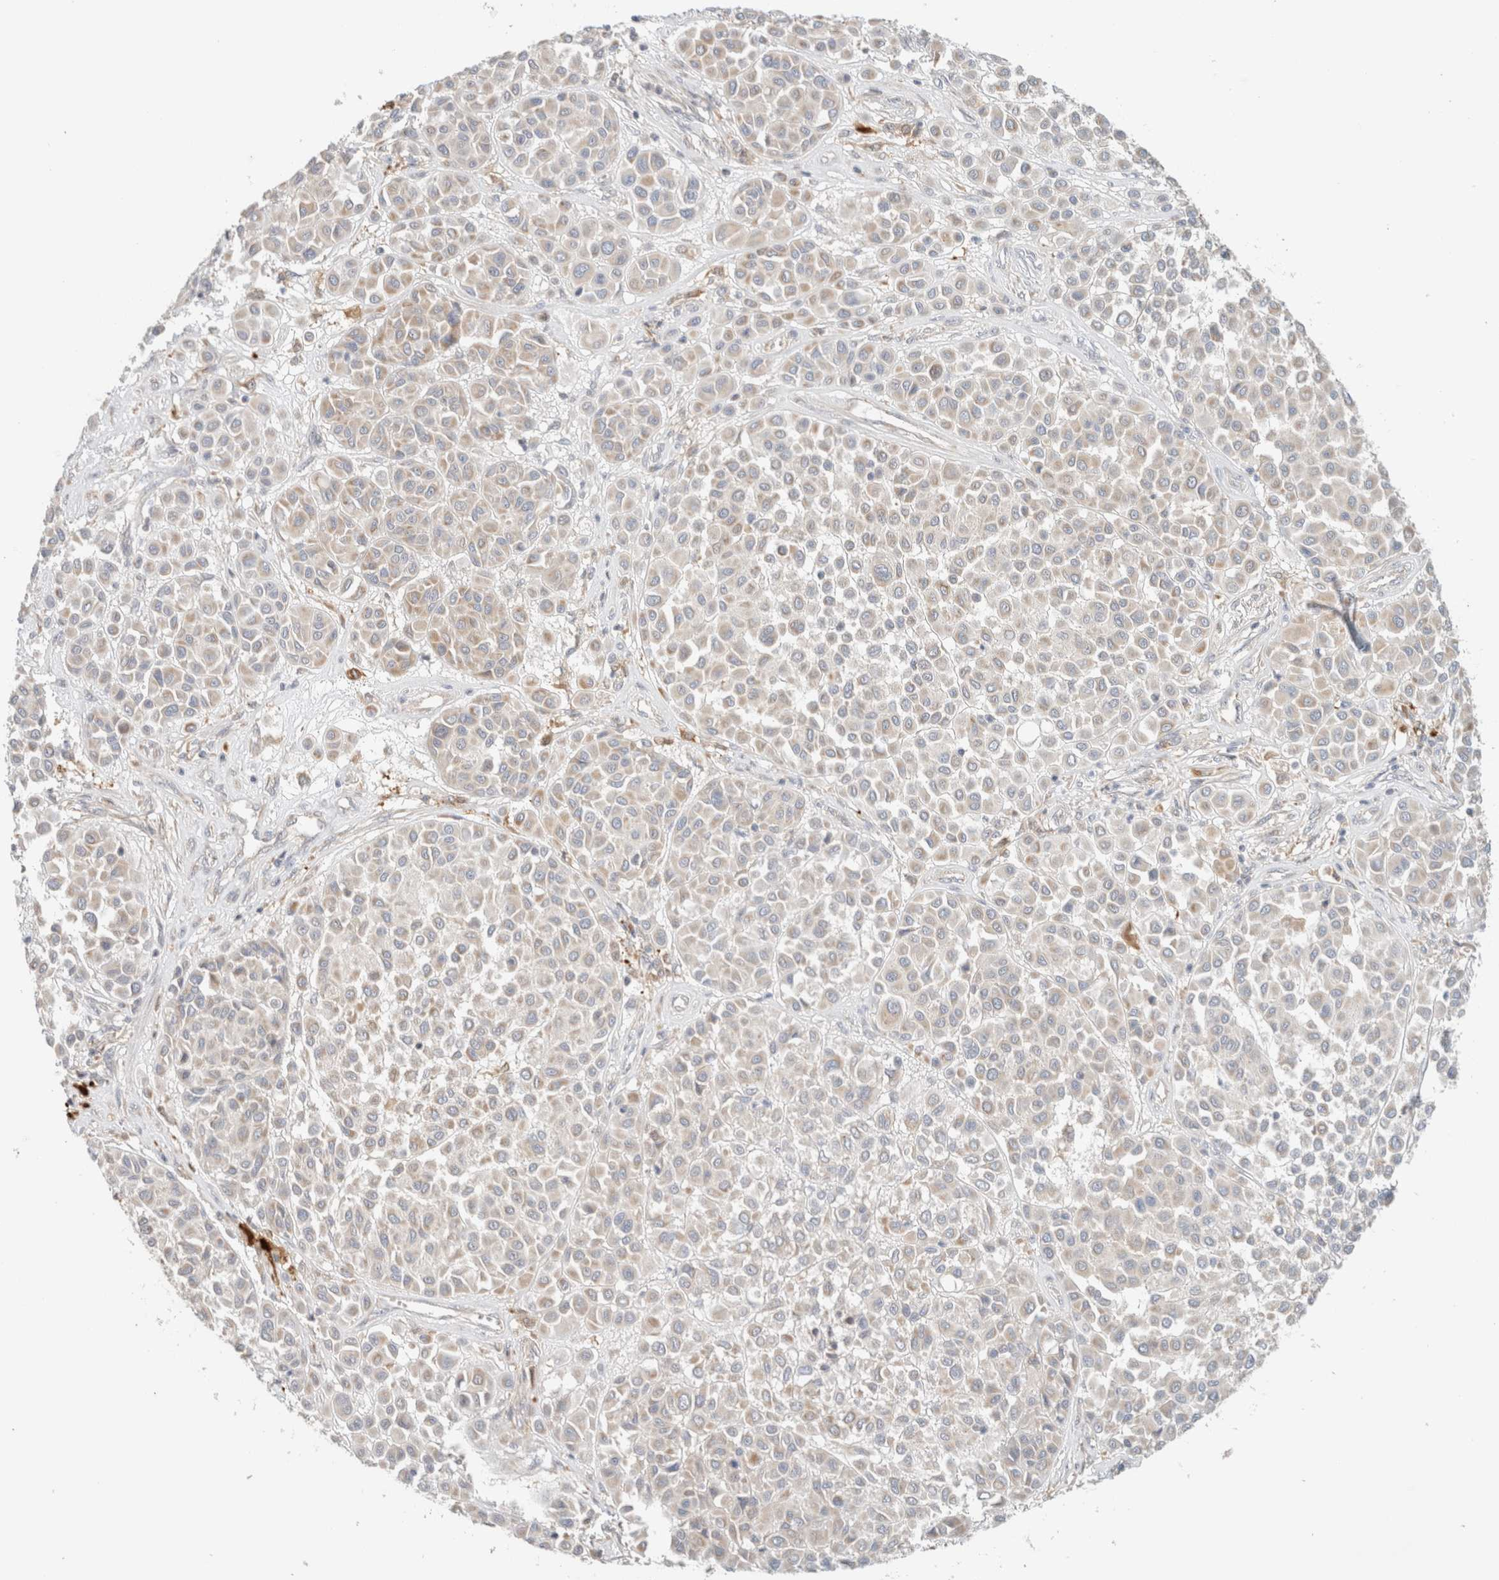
{"staining": {"intensity": "weak", "quantity": "<25%", "location": "cytoplasmic/membranous"}, "tissue": "melanoma", "cell_type": "Tumor cells", "image_type": "cancer", "snomed": [{"axis": "morphology", "description": "Malignant melanoma, Metastatic site"}, {"axis": "topography", "description": "Soft tissue"}], "caption": "Protein analysis of malignant melanoma (metastatic site) exhibits no significant staining in tumor cells. The staining was performed using DAB (3,3'-diaminobenzidine) to visualize the protein expression in brown, while the nuclei were stained in blue with hematoxylin (Magnification: 20x).", "gene": "MRM3", "patient": {"sex": "male", "age": 41}}